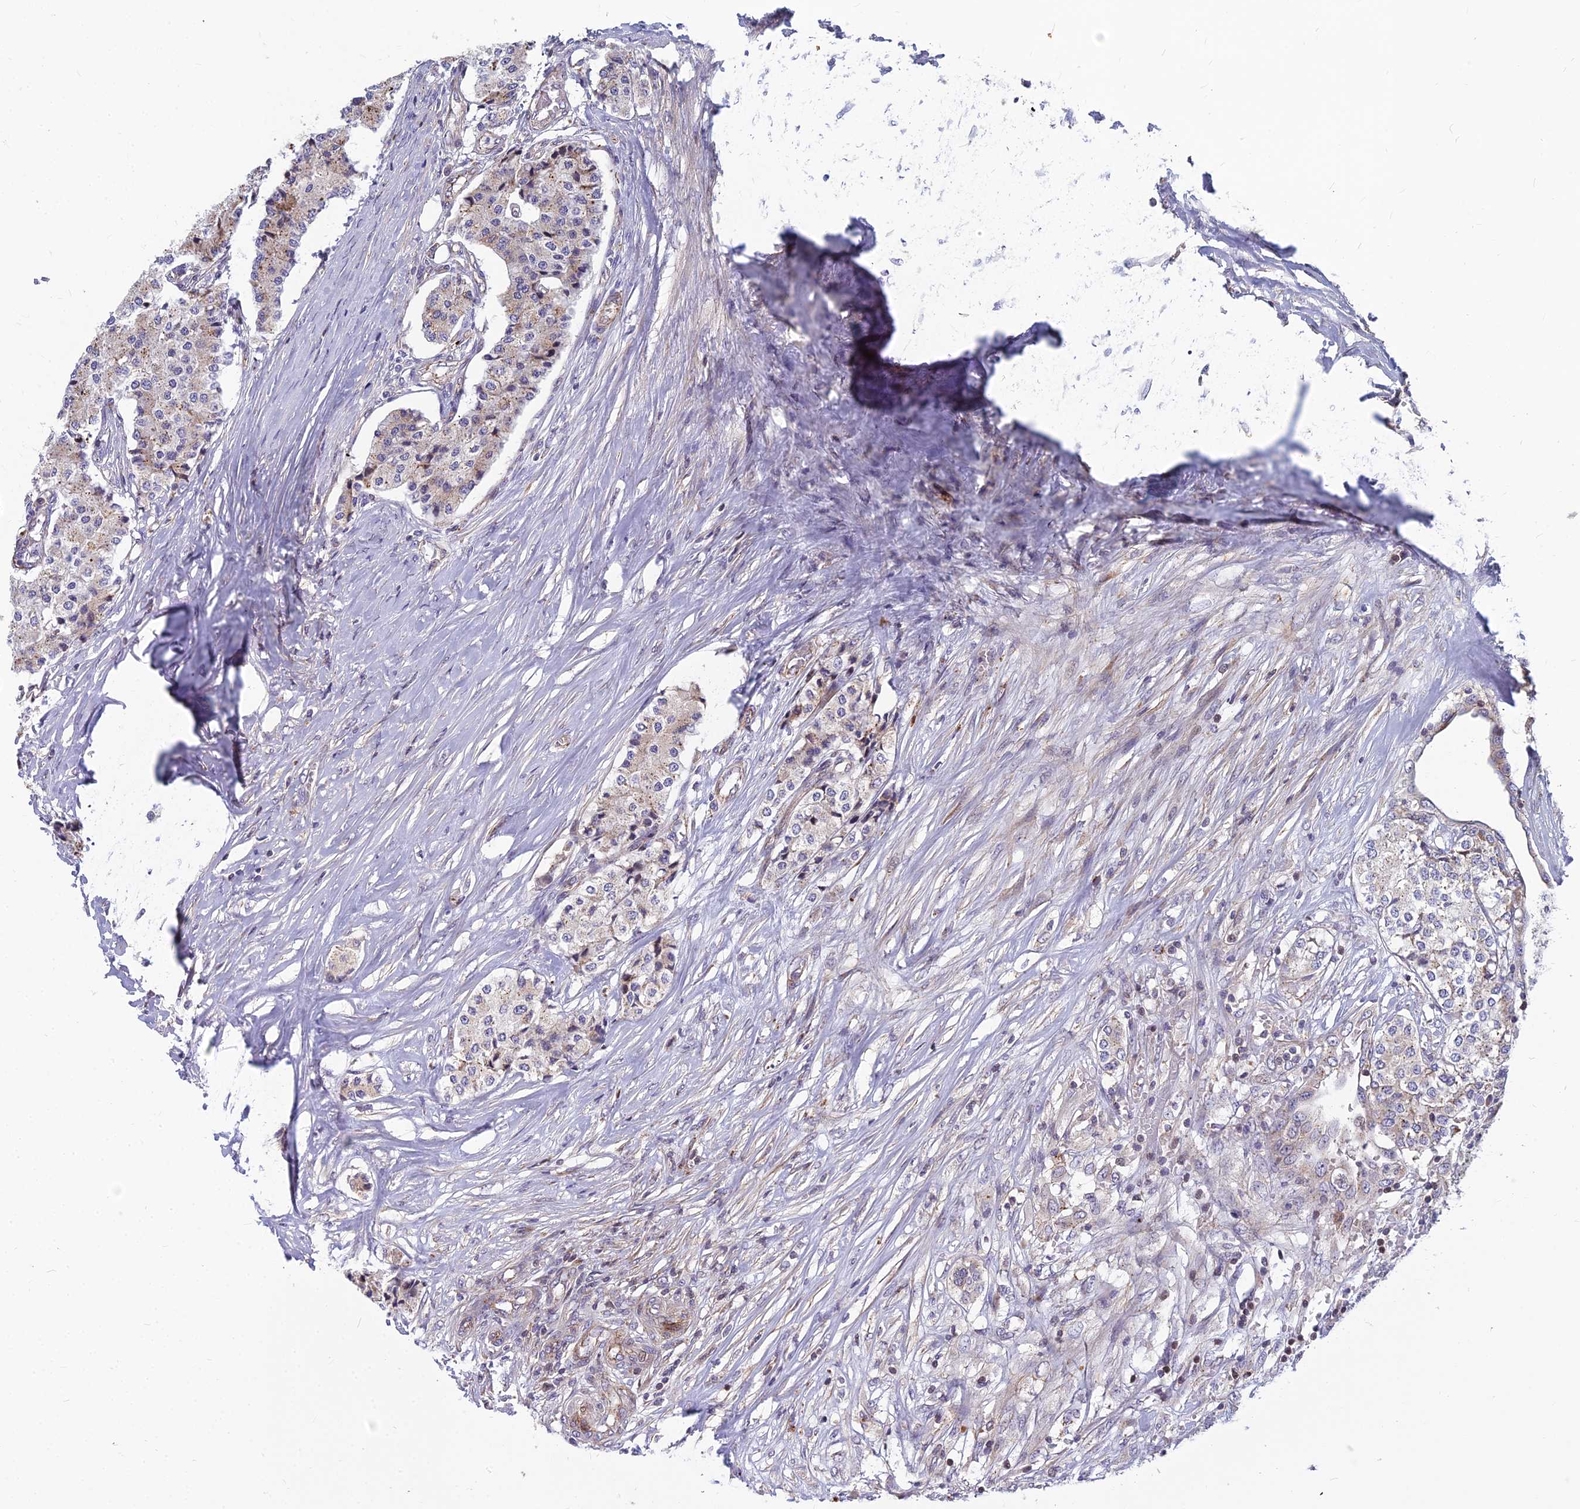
{"staining": {"intensity": "weak", "quantity": "<25%", "location": "cytoplasmic/membranous"}, "tissue": "carcinoid", "cell_type": "Tumor cells", "image_type": "cancer", "snomed": [{"axis": "morphology", "description": "Carcinoid, malignant, NOS"}, {"axis": "topography", "description": "Colon"}], "caption": "Protein analysis of carcinoid (malignant) displays no significant expression in tumor cells.", "gene": "GLYATL3", "patient": {"sex": "female", "age": 52}}